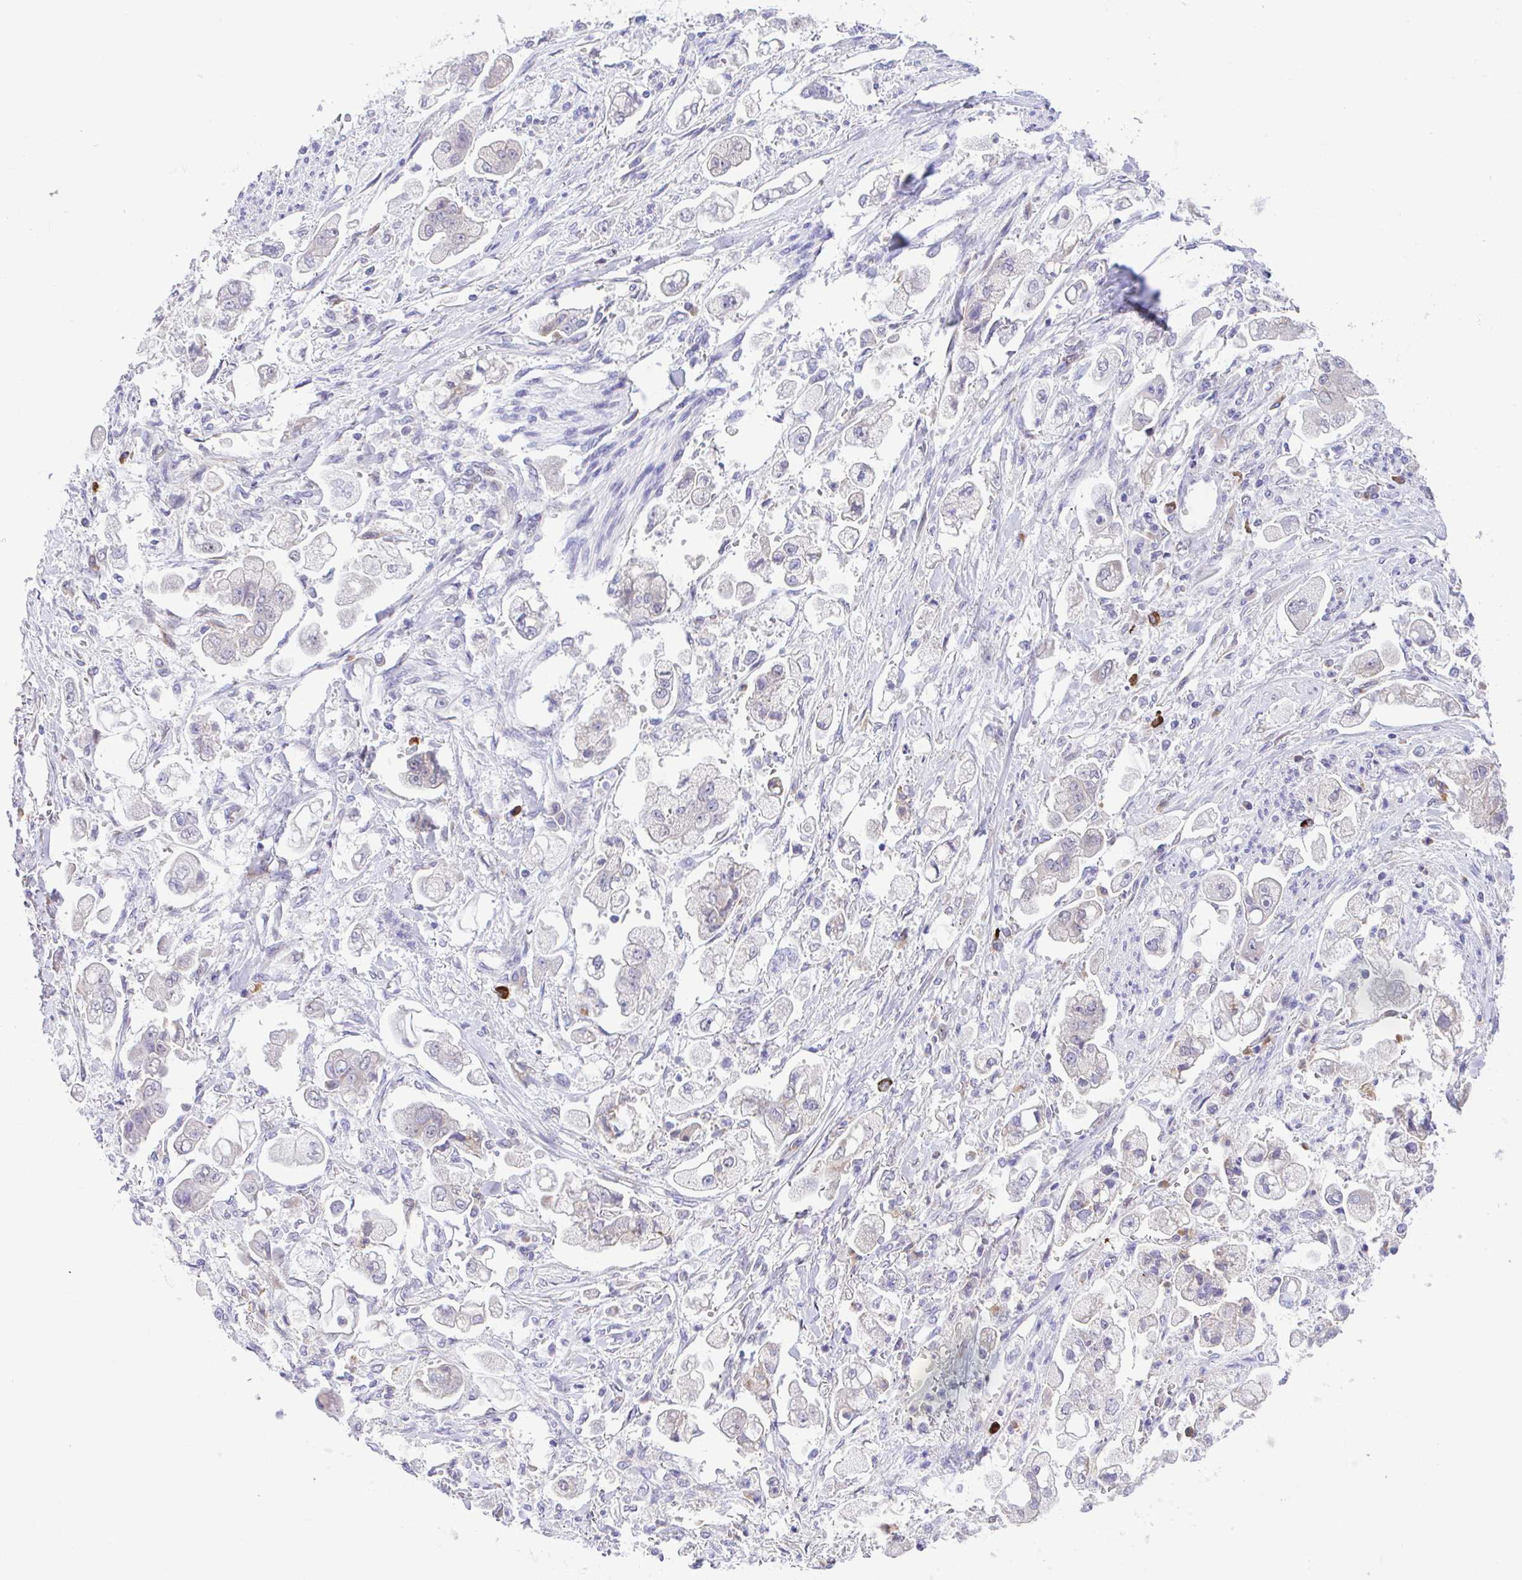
{"staining": {"intensity": "negative", "quantity": "none", "location": "none"}, "tissue": "stomach cancer", "cell_type": "Tumor cells", "image_type": "cancer", "snomed": [{"axis": "morphology", "description": "Adenocarcinoma, NOS"}, {"axis": "topography", "description": "Stomach"}], "caption": "Histopathology image shows no protein expression in tumor cells of stomach cancer (adenocarcinoma) tissue.", "gene": "HOXB4", "patient": {"sex": "male", "age": 62}}